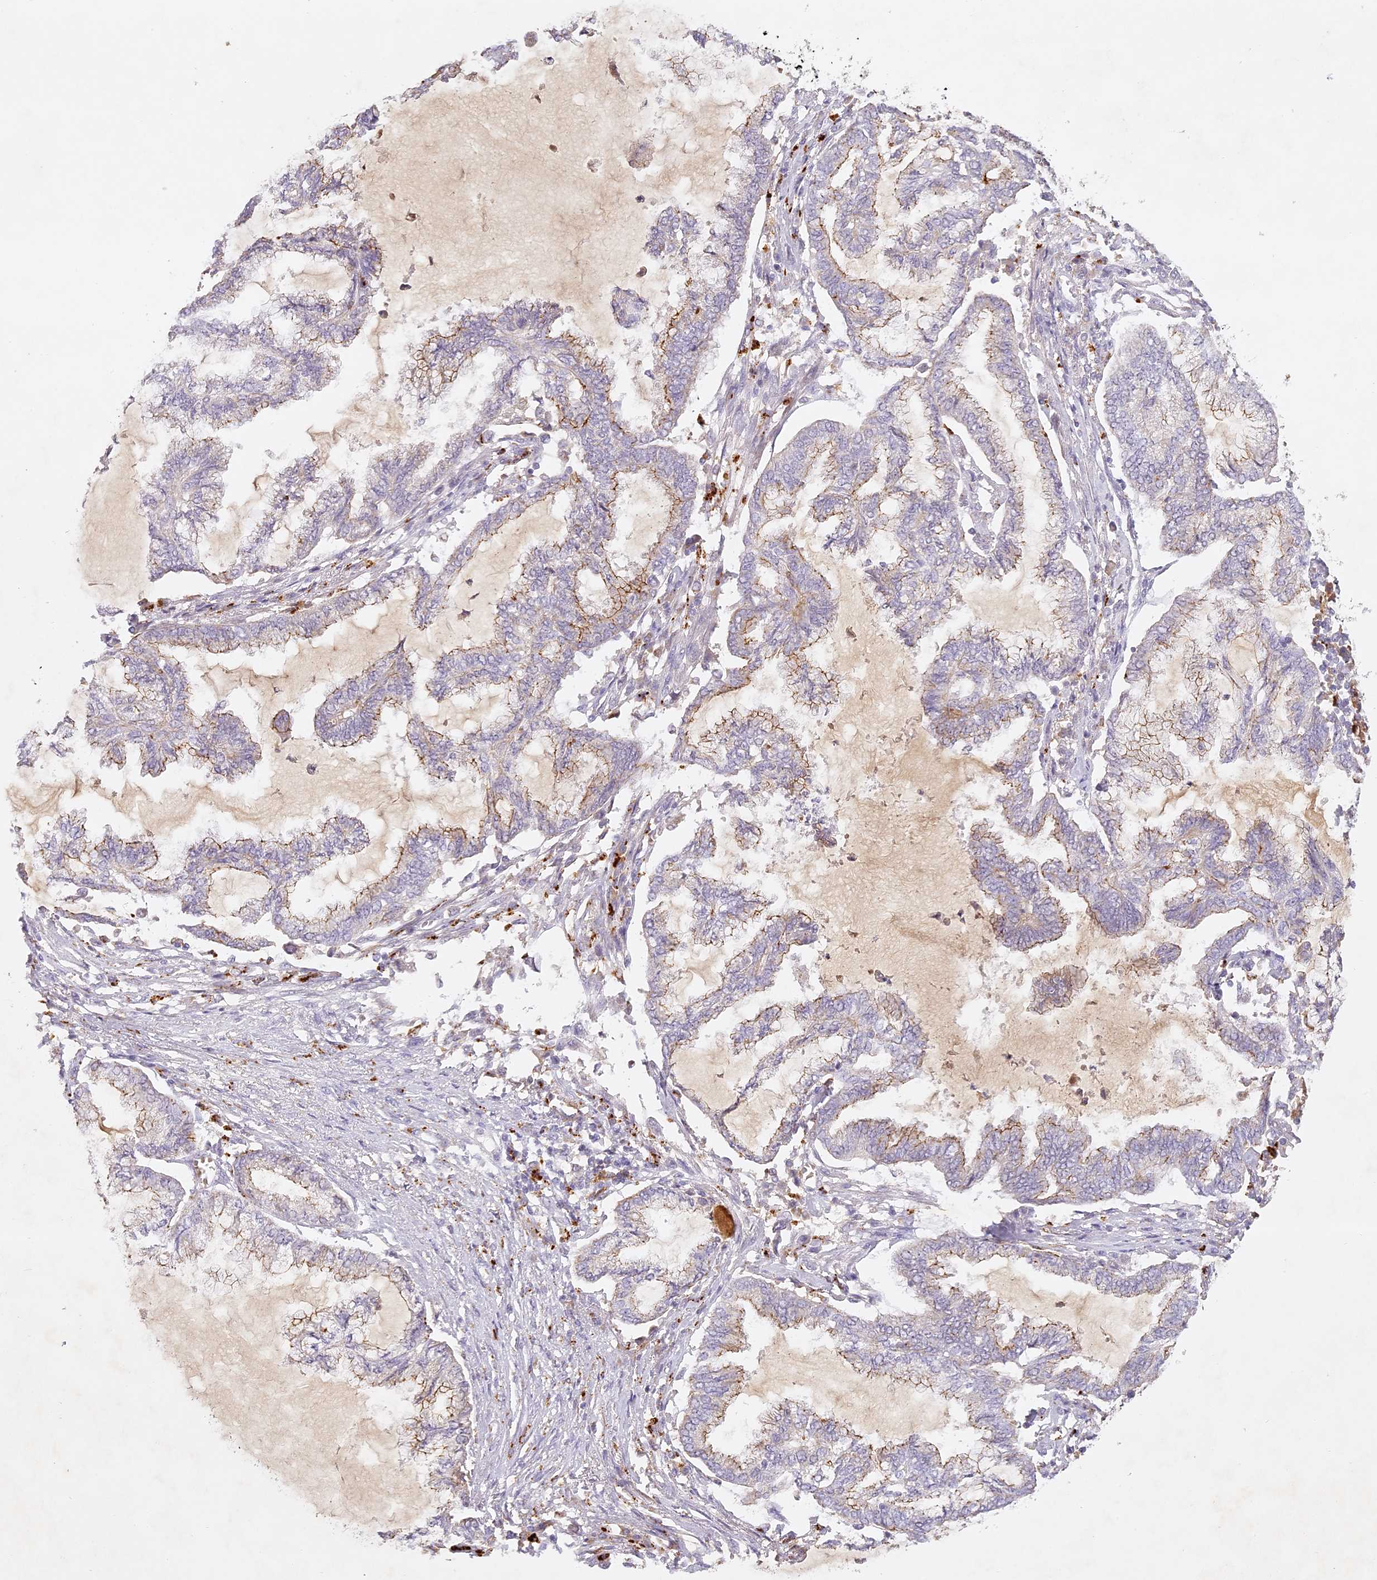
{"staining": {"intensity": "moderate", "quantity": "<25%", "location": "cytoplasmic/membranous"}, "tissue": "endometrial cancer", "cell_type": "Tumor cells", "image_type": "cancer", "snomed": [{"axis": "morphology", "description": "Adenocarcinoma, NOS"}, {"axis": "topography", "description": "Endometrium"}], "caption": "Immunohistochemistry (IHC) photomicrograph of neoplastic tissue: adenocarcinoma (endometrial) stained using immunohistochemistry (IHC) shows low levels of moderate protein expression localized specifically in the cytoplasmic/membranous of tumor cells, appearing as a cytoplasmic/membranous brown color.", "gene": "ELL3", "patient": {"sex": "female", "age": 86}}